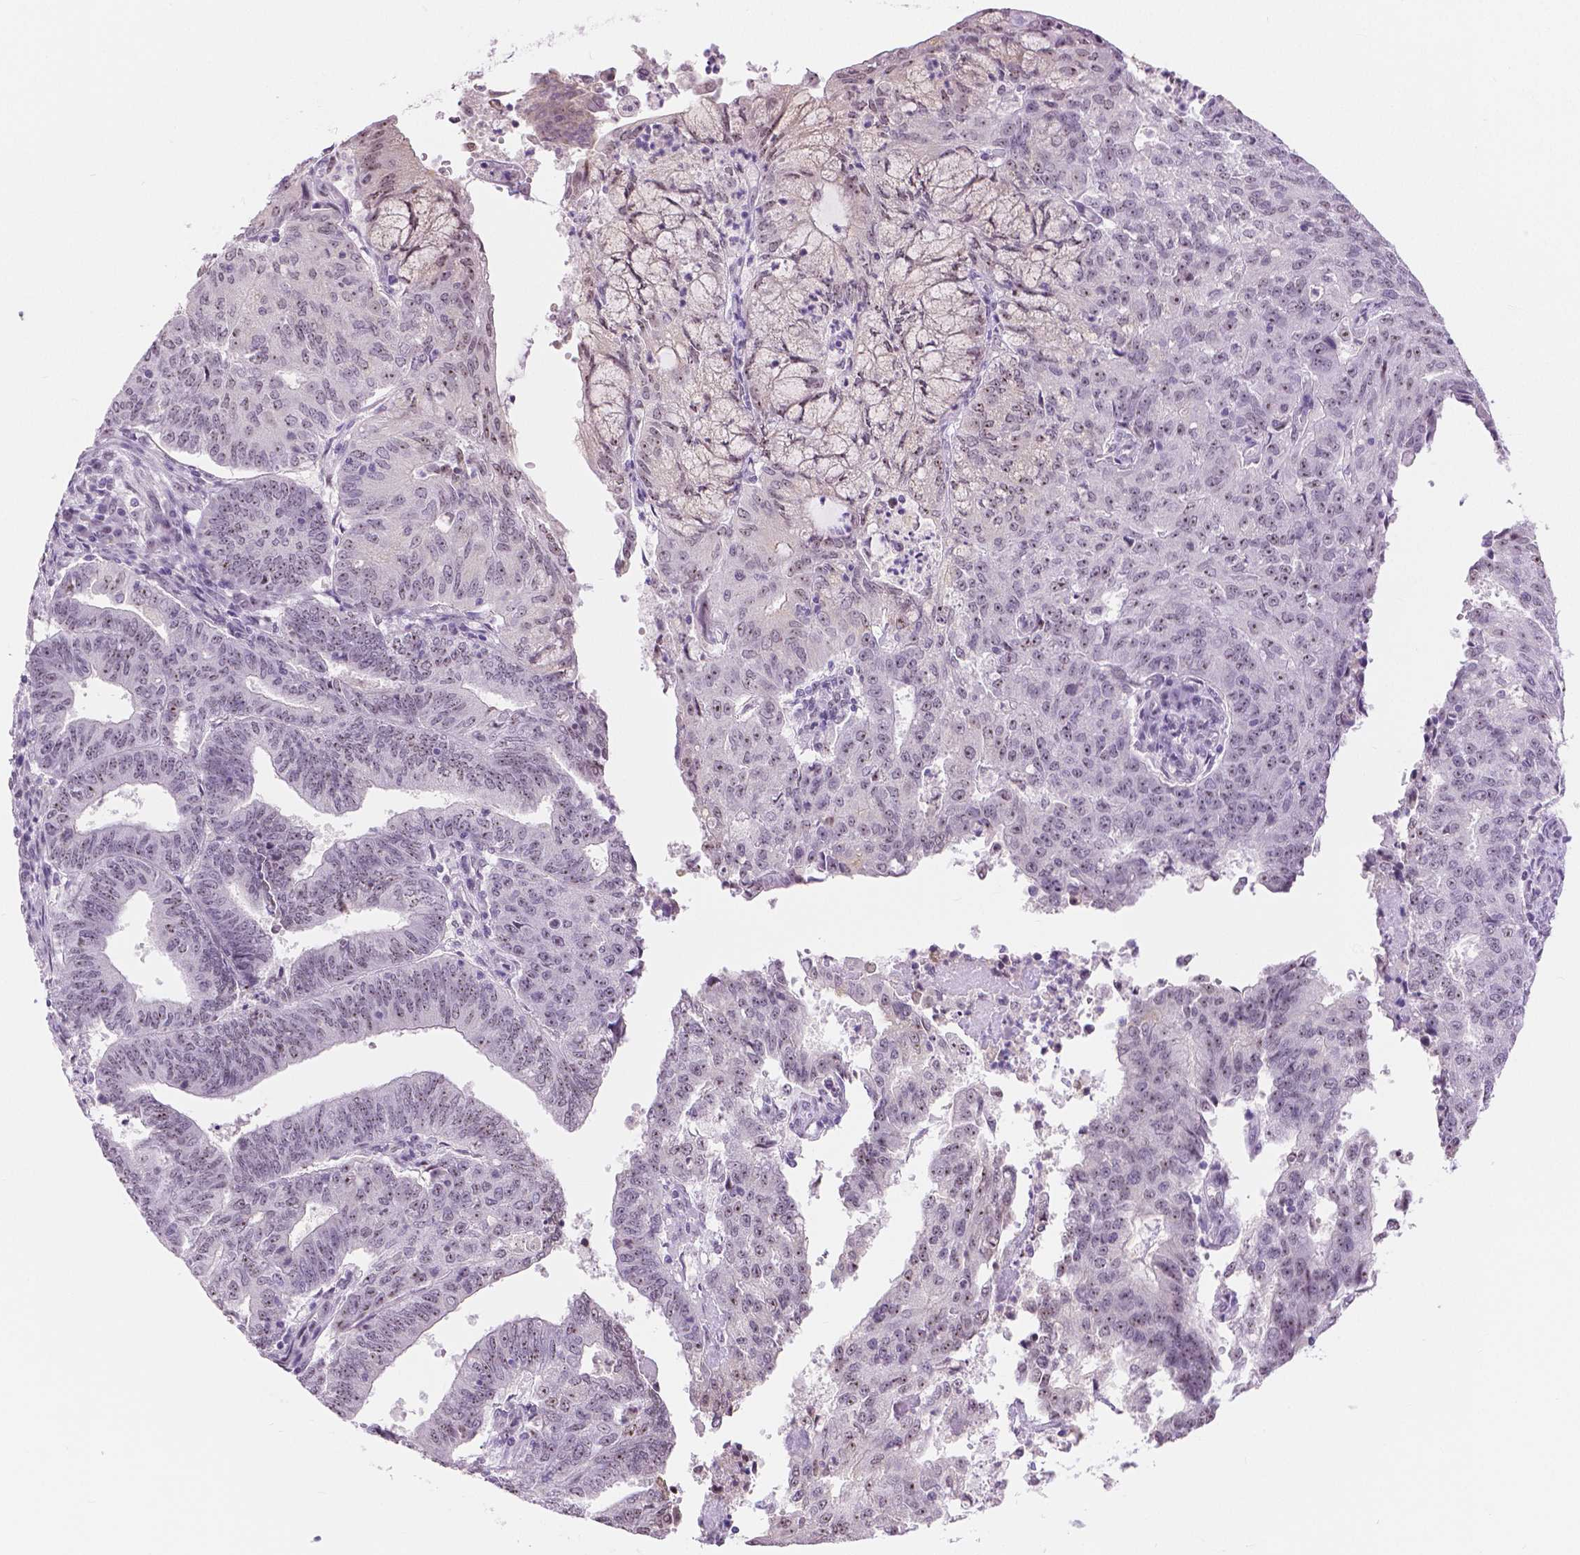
{"staining": {"intensity": "weak", "quantity": "<25%", "location": "nuclear"}, "tissue": "endometrial cancer", "cell_type": "Tumor cells", "image_type": "cancer", "snomed": [{"axis": "morphology", "description": "Adenocarcinoma, NOS"}, {"axis": "topography", "description": "Endometrium"}], "caption": "High magnification brightfield microscopy of endometrial cancer (adenocarcinoma) stained with DAB (brown) and counterstained with hematoxylin (blue): tumor cells show no significant expression.", "gene": "NHP2", "patient": {"sex": "female", "age": 82}}